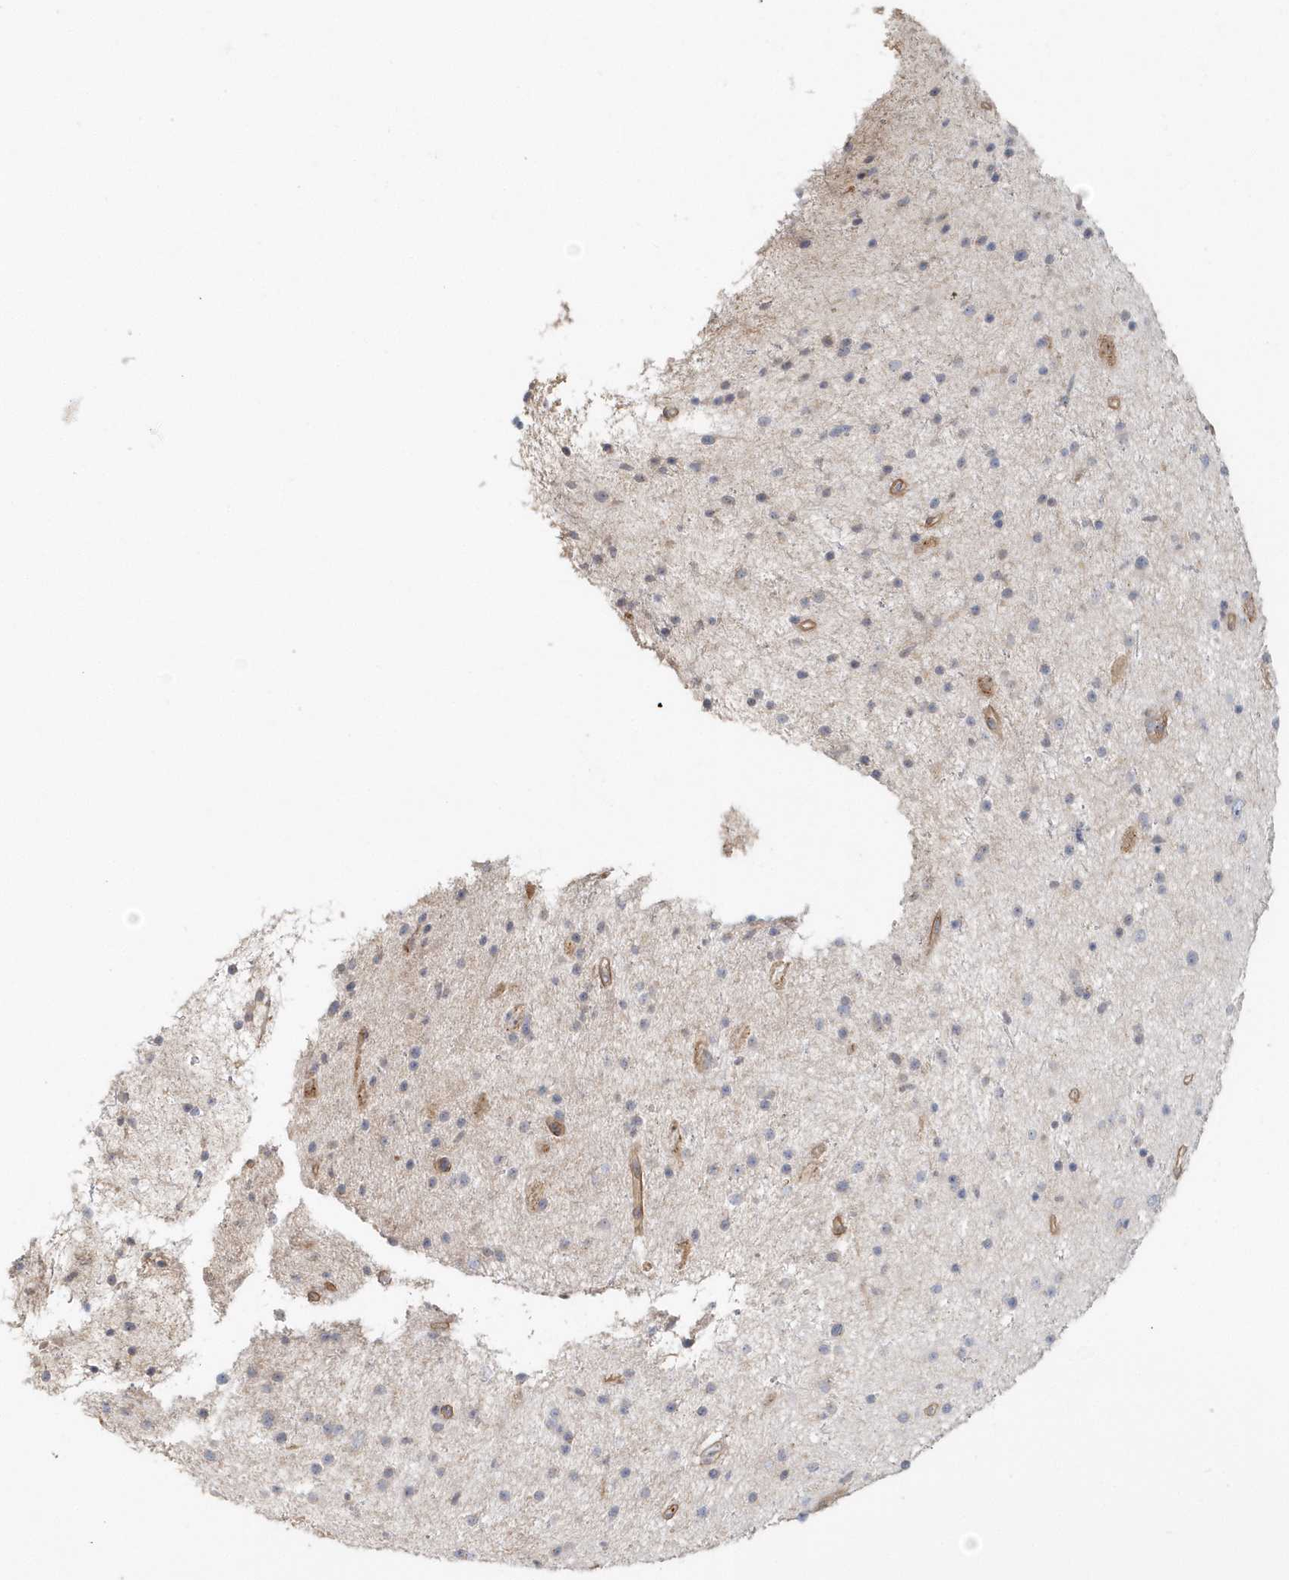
{"staining": {"intensity": "negative", "quantity": "none", "location": "none"}, "tissue": "glioma", "cell_type": "Tumor cells", "image_type": "cancer", "snomed": [{"axis": "morphology", "description": "Glioma, malignant, Low grade"}, {"axis": "topography", "description": "Cerebral cortex"}], "caption": "Immunohistochemistry (IHC) of glioma reveals no expression in tumor cells.", "gene": "MMRN1", "patient": {"sex": "female", "age": 39}}